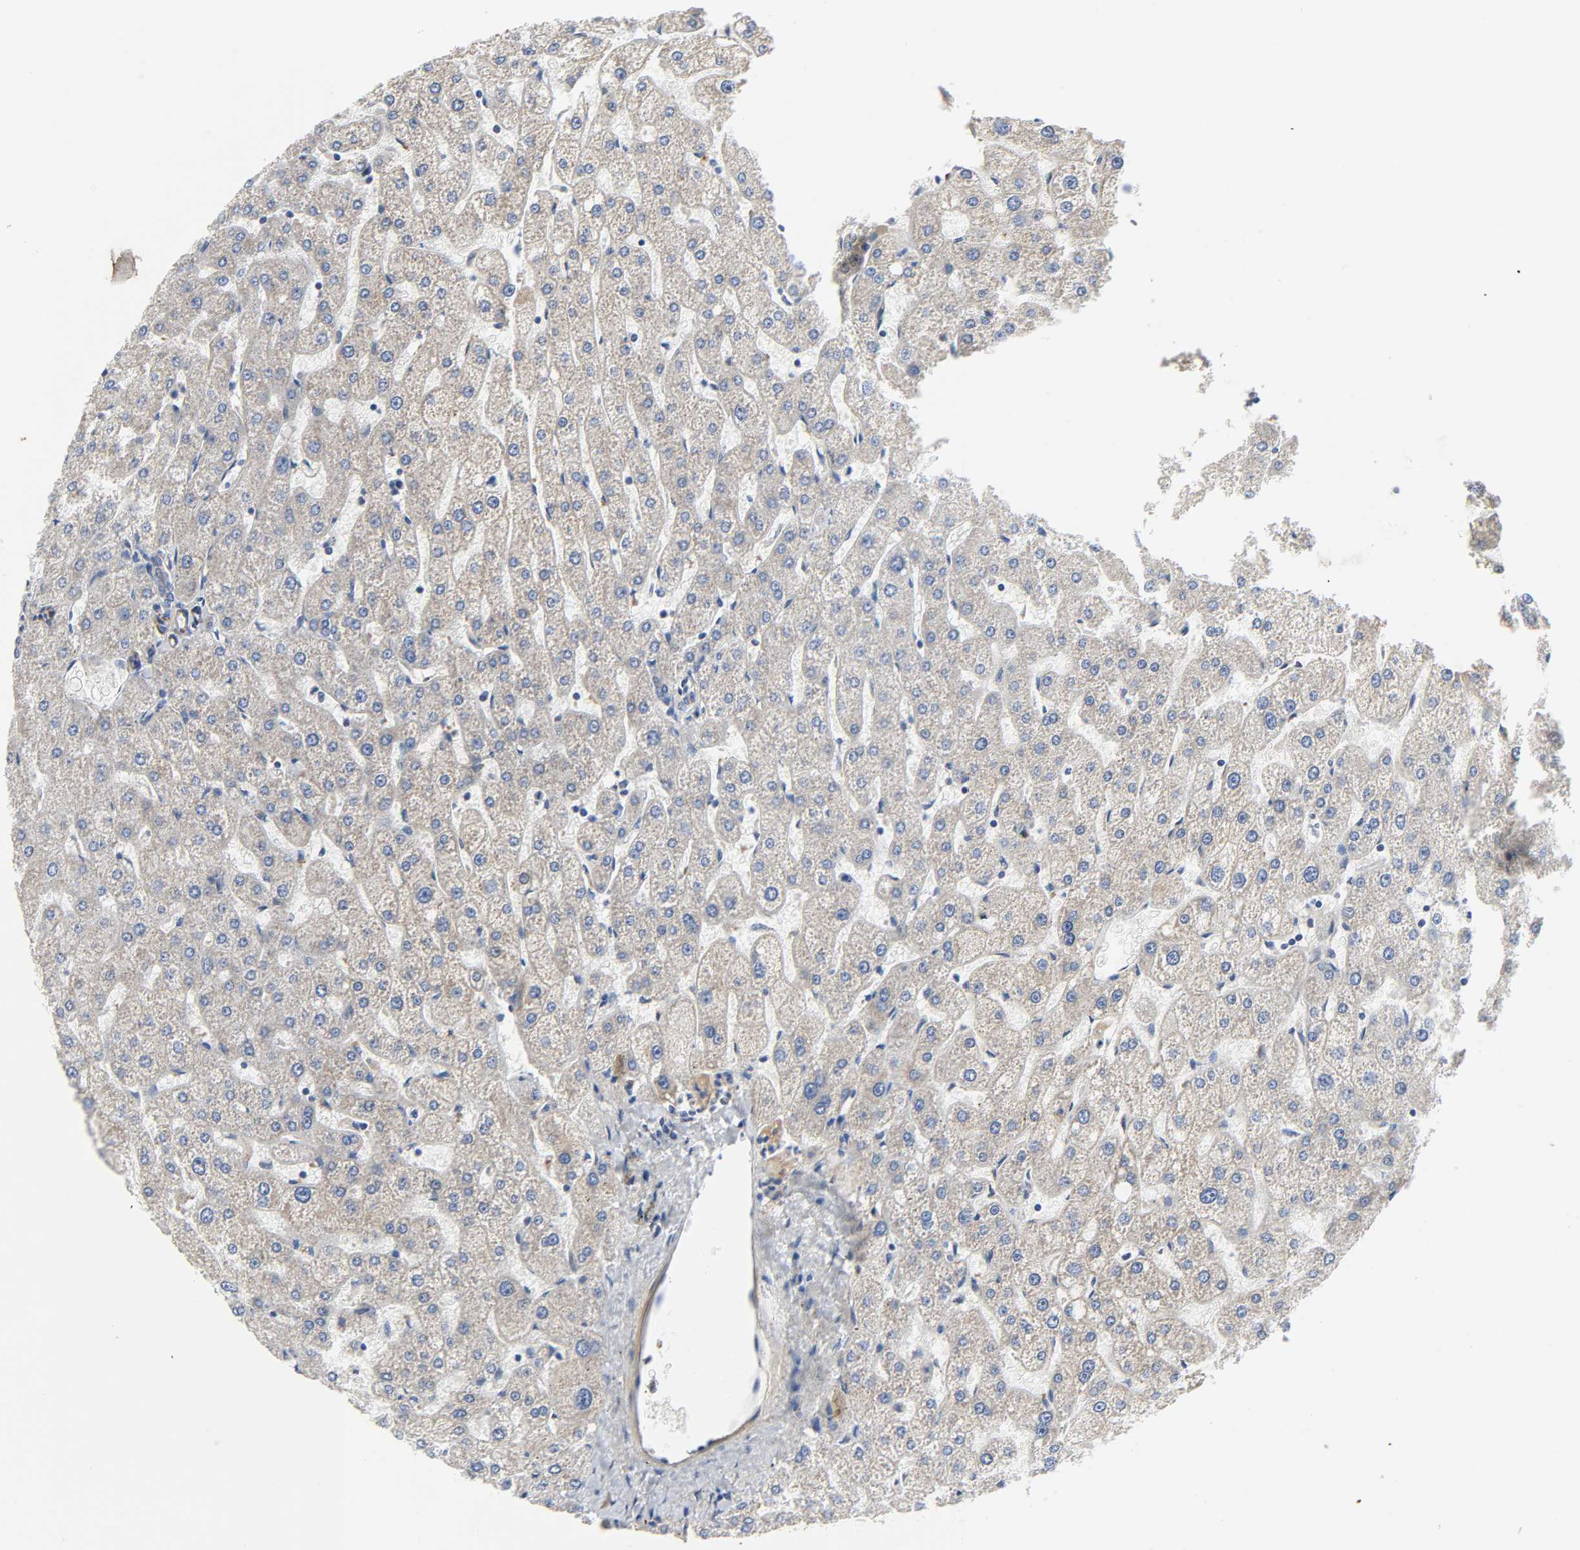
{"staining": {"intensity": "moderate", "quantity": ">75%", "location": "cytoplasmic/membranous"}, "tissue": "liver", "cell_type": "Cholangiocytes", "image_type": "normal", "snomed": [{"axis": "morphology", "description": "Normal tissue, NOS"}, {"axis": "topography", "description": "Liver"}], "caption": "Moderate cytoplasmic/membranous expression is seen in about >75% of cholangiocytes in benign liver.", "gene": "ARHGAP1", "patient": {"sex": "male", "age": 67}}